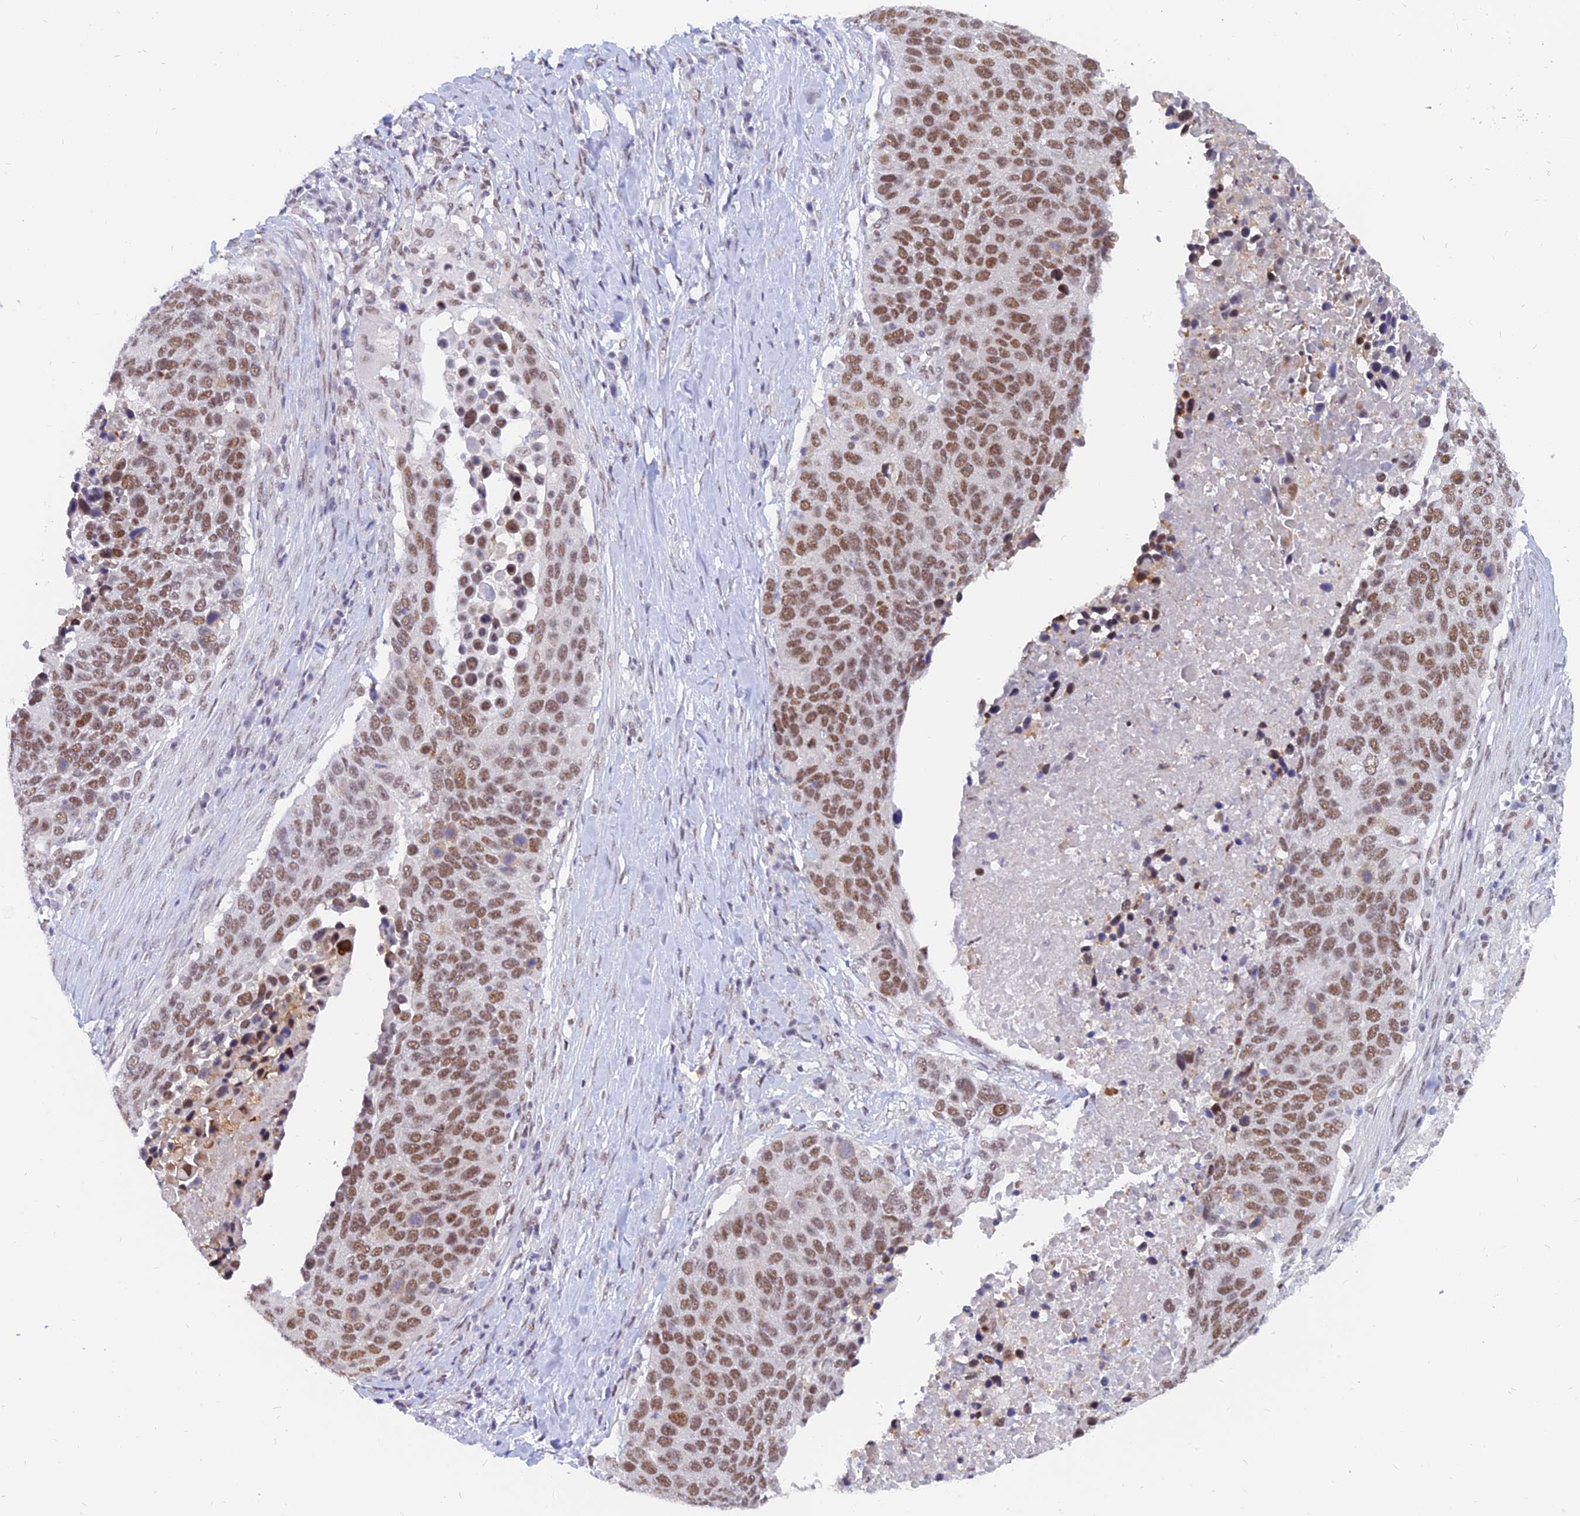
{"staining": {"intensity": "moderate", "quantity": ">75%", "location": "nuclear"}, "tissue": "lung cancer", "cell_type": "Tumor cells", "image_type": "cancer", "snomed": [{"axis": "morphology", "description": "Normal tissue, NOS"}, {"axis": "morphology", "description": "Squamous cell carcinoma, NOS"}, {"axis": "topography", "description": "Lymph node"}, {"axis": "topography", "description": "Lung"}], "caption": "Immunohistochemical staining of human lung squamous cell carcinoma displays moderate nuclear protein expression in approximately >75% of tumor cells. Nuclei are stained in blue.", "gene": "DPY30", "patient": {"sex": "male", "age": 66}}